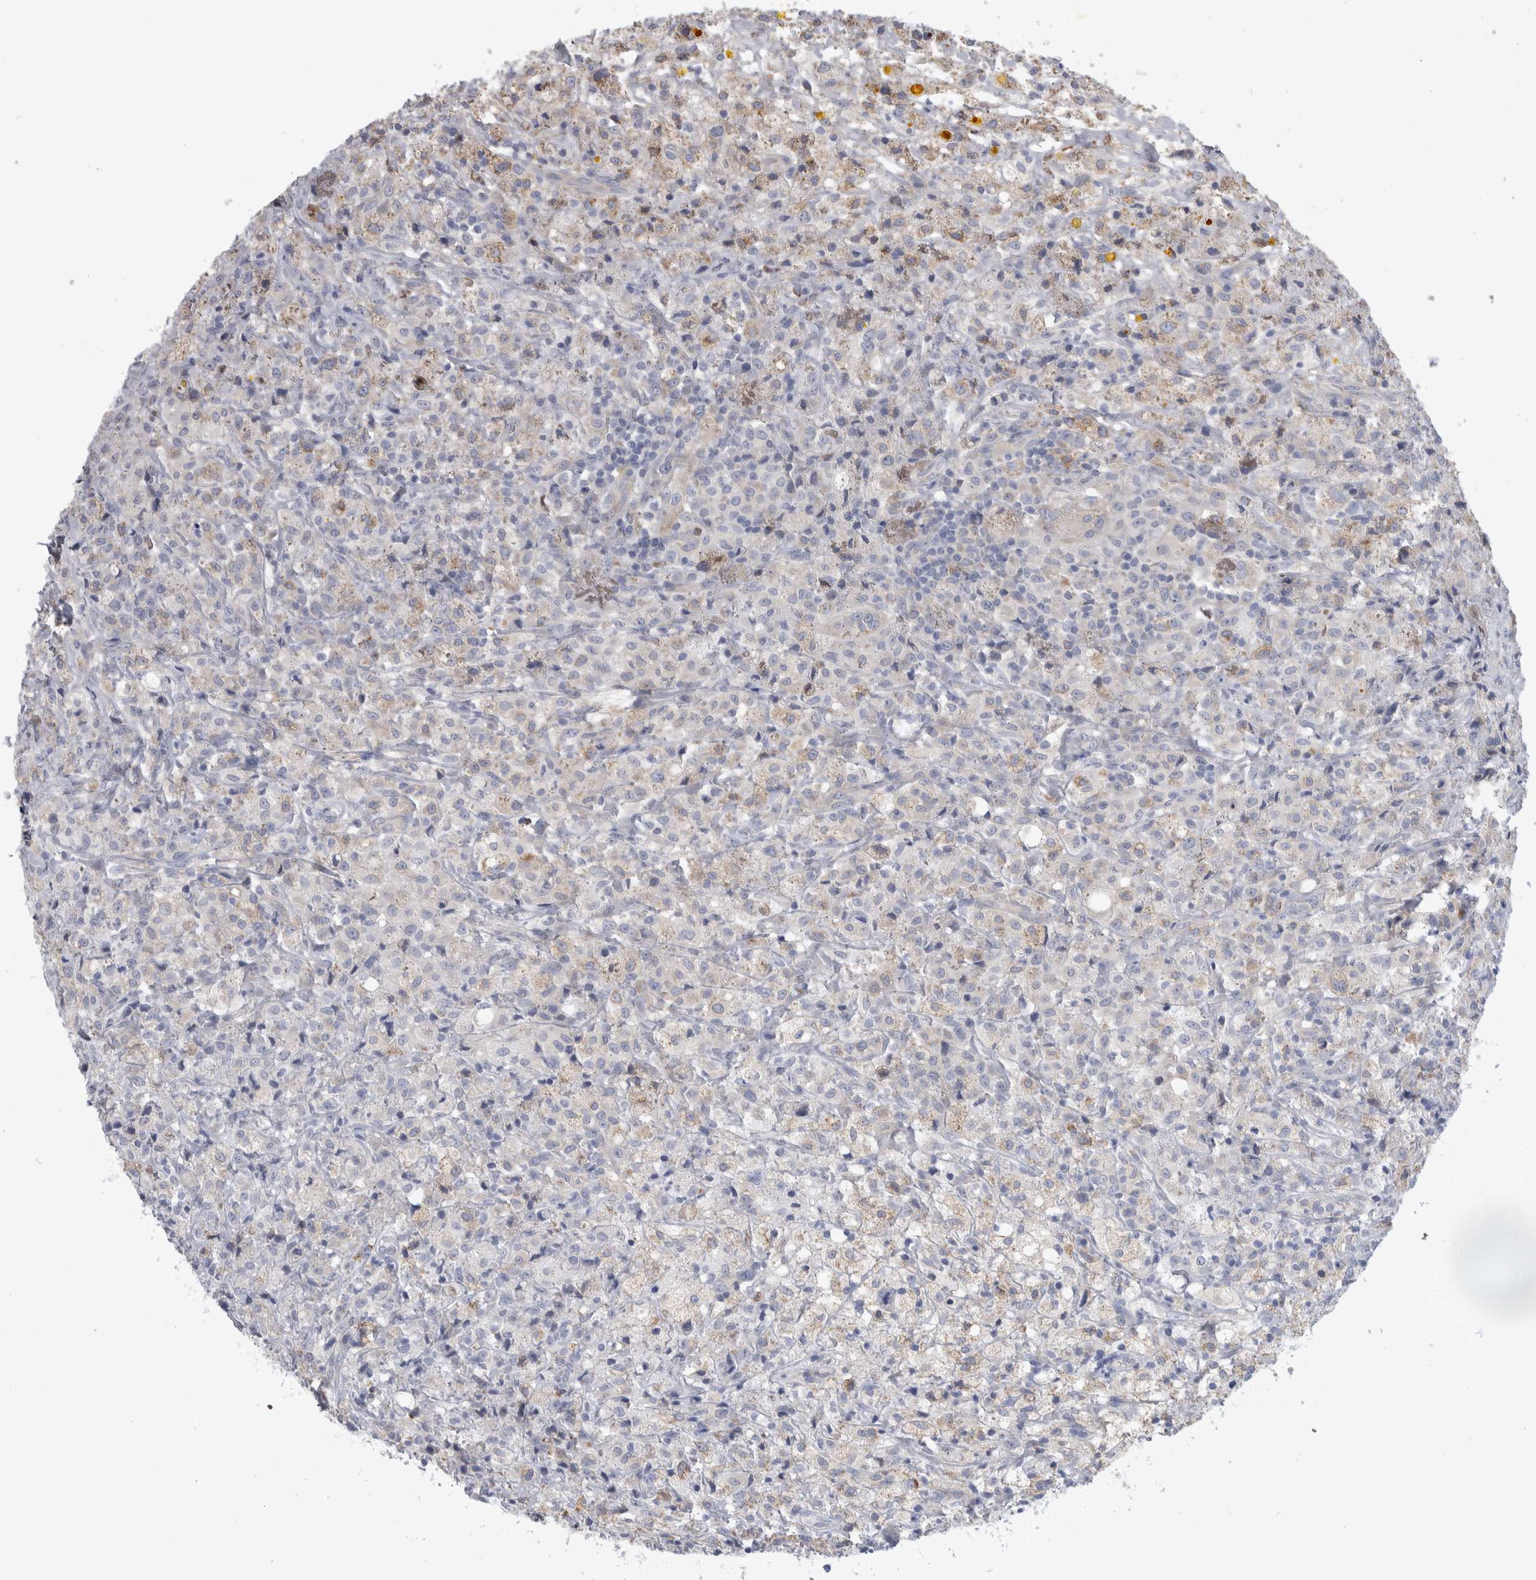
{"staining": {"intensity": "weak", "quantity": "<25%", "location": "cytoplasmic/membranous"}, "tissue": "testis cancer", "cell_type": "Tumor cells", "image_type": "cancer", "snomed": [{"axis": "morphology", "description": "Carcinoma, Embryonal, NOS"}, {"axis": "topography", "description": "Testis"}], "caption": "Immunohistochemical staining of human testis cancer exhibits no significant positivity in tumor cells. (DAB (3,3'-diaminobenzidine) IHC with hematoxylin counter stain).", "gene": "GATM", "patient": {"sex": "male", "age": 2}}